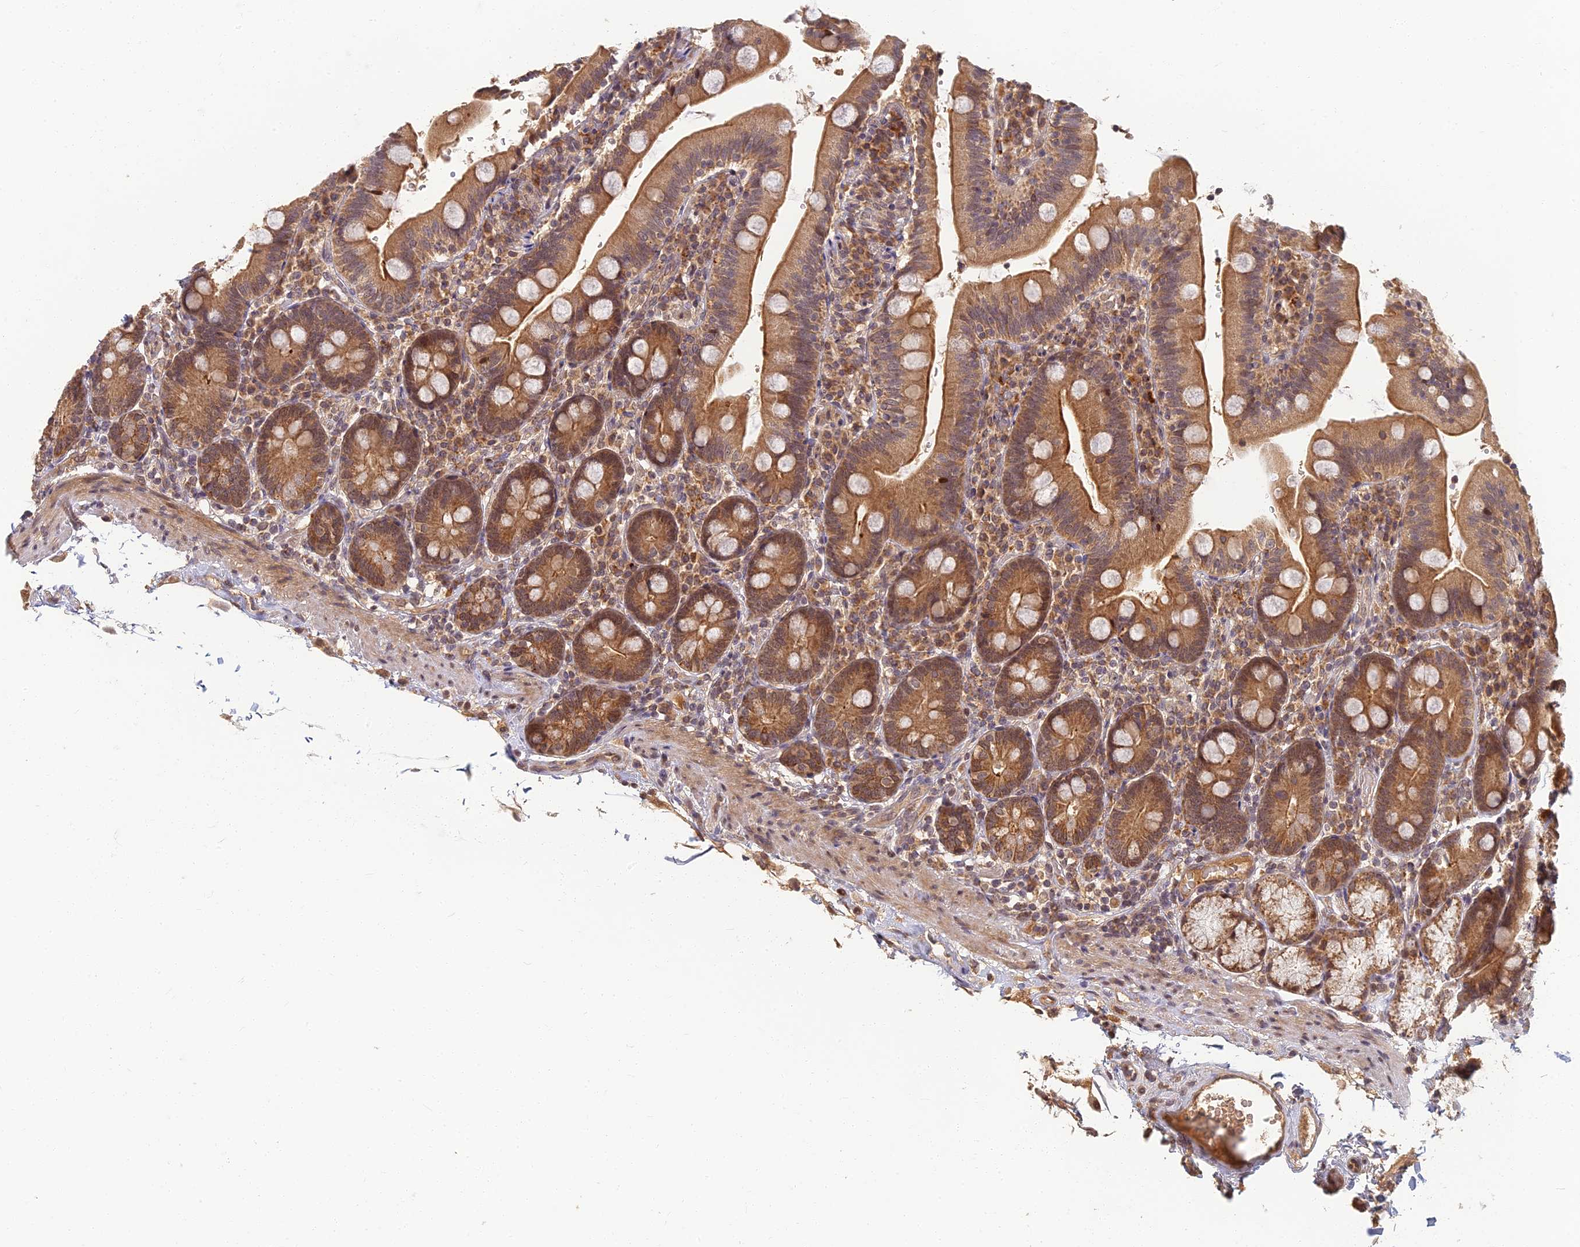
{"staining": {"intensity": "strong", "quantity": ">75%", "location": "cytoplasmic/membranous"}, "tissue": "duodenum", "cell_type": "Glandular cells", "image_type": "normal", "snomed": [{"axis": "morphology", "description": "Normal tissue, NOS"}, {"axis": "topography", "description": "Duodenum"}], "caption": "Glandular cells display high levels of strong cytoplasmic/membranous staining in approximately >75% of cells in unremarkable human duodenum. (DAB = brown stain, brightfield microscopy at high magnification).", "gene": "RGL3", "patient": {"sex": "female", "age": 67}}